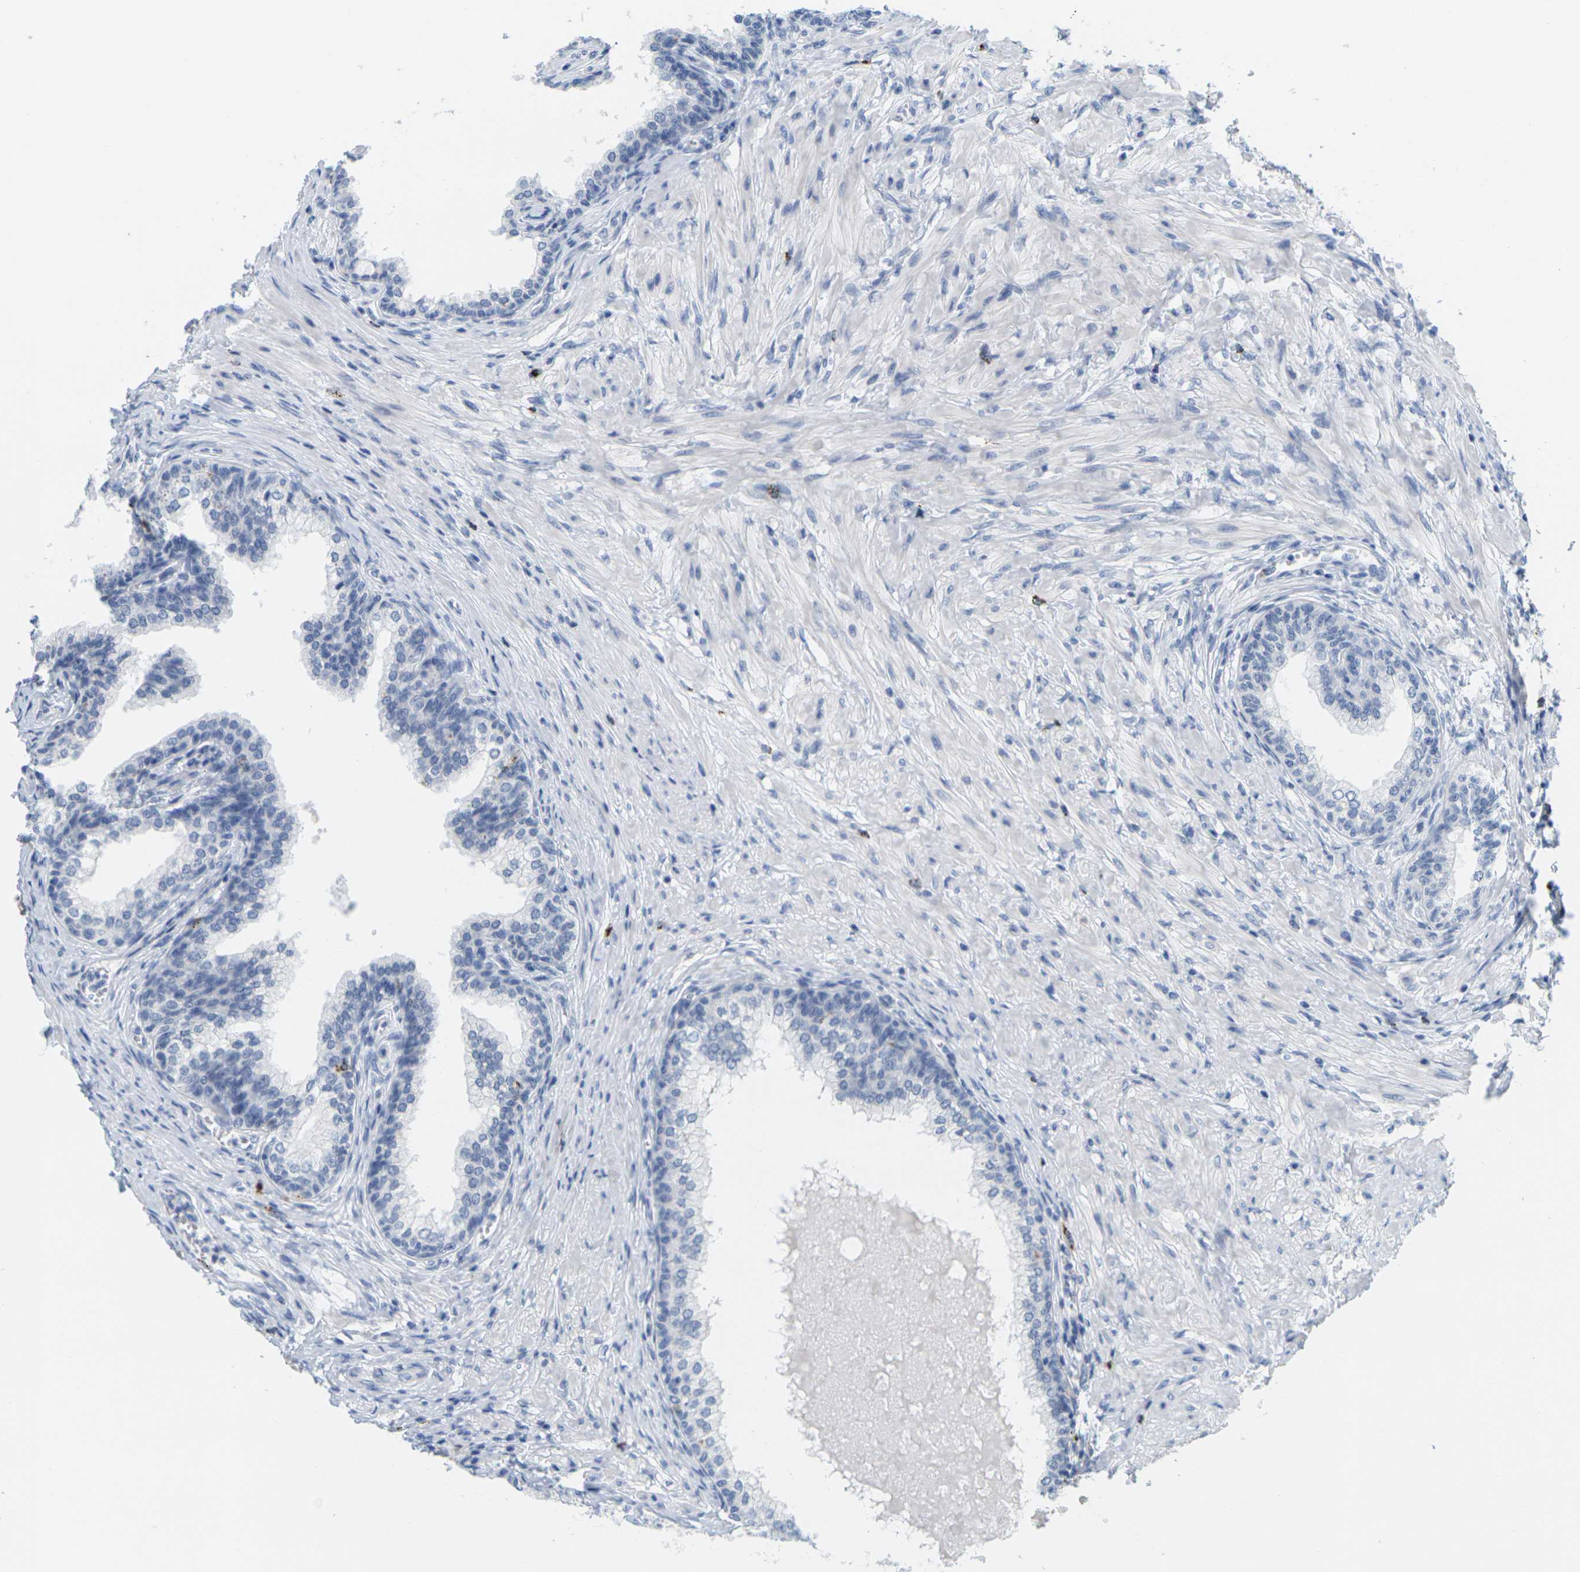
{"staining": {"intensity": "negative", "quantity": "none", "location": "none"}, "tissue": "prostate", "cell_type": "Glandular cells", "image_type": "normal", "snomed": [{"axis": "morphology", "description": "Normal tissue, NOS"}, {"axis": "morphology", "description": "Urothelial carcinoma, Low grade"}, {"axis": "topography", "description": "Urinary bladder"}, {"axis": "topography", "description": "Prostate"}], "caption": "Micrograph shows no protein positivity in glandular cells of normal prostate. (Brightfield microscopy of DAB (3,3'-diaminobenzidine) immunohistochemistry at high magnification).", "gene": "HLA", "patient": {"sex": "male", "age": 60}}